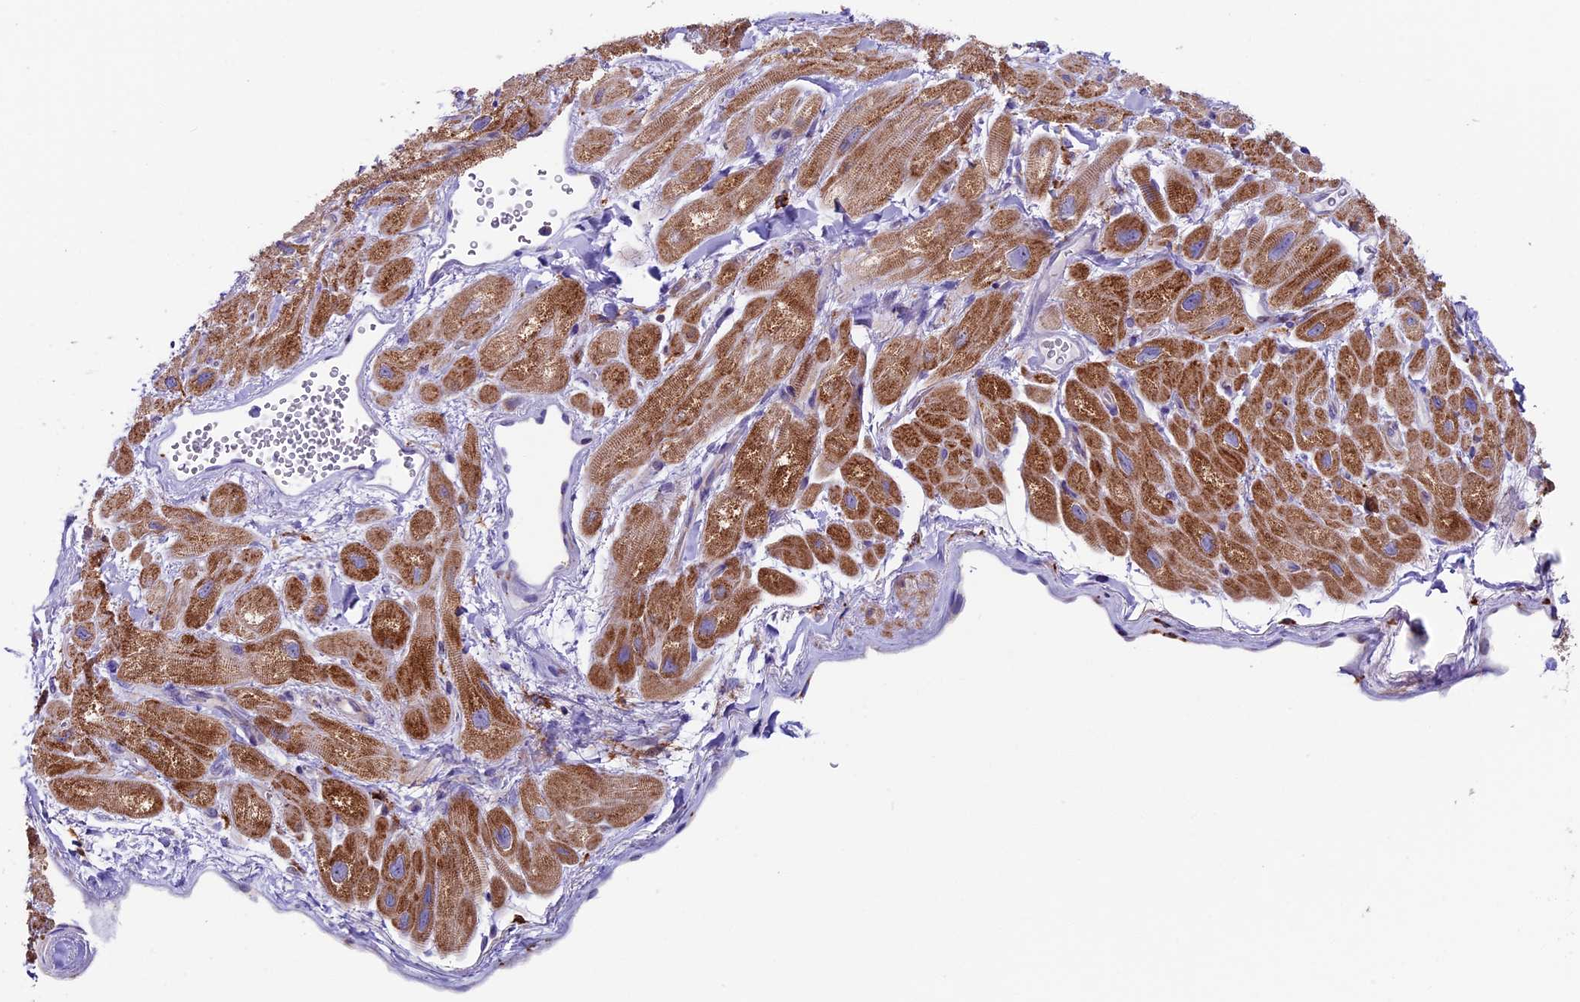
{"staining": {"intensity": "strong", "quantity": "25%-75%", "location": "cytoplasmic/membranous"}, "tissue": "heart muscle", "cell_type": "Cardiomyocytes", "image_type": "normal", "snomed": [{"axis": "morphology", "description": "Normal tissue, NOS"}, {"axis": "topography", "description": "Heart"}], "caption": "DAB (3,3'-diaminobenzidine) immunohistochemical staining of normal heart muscle reveals strong cytoplasmic/membranous protein staining in about 25%-75% of cardiomyocytes.", "gene": "IL20RA", "patient": {"sex": "male", "age": 65}}